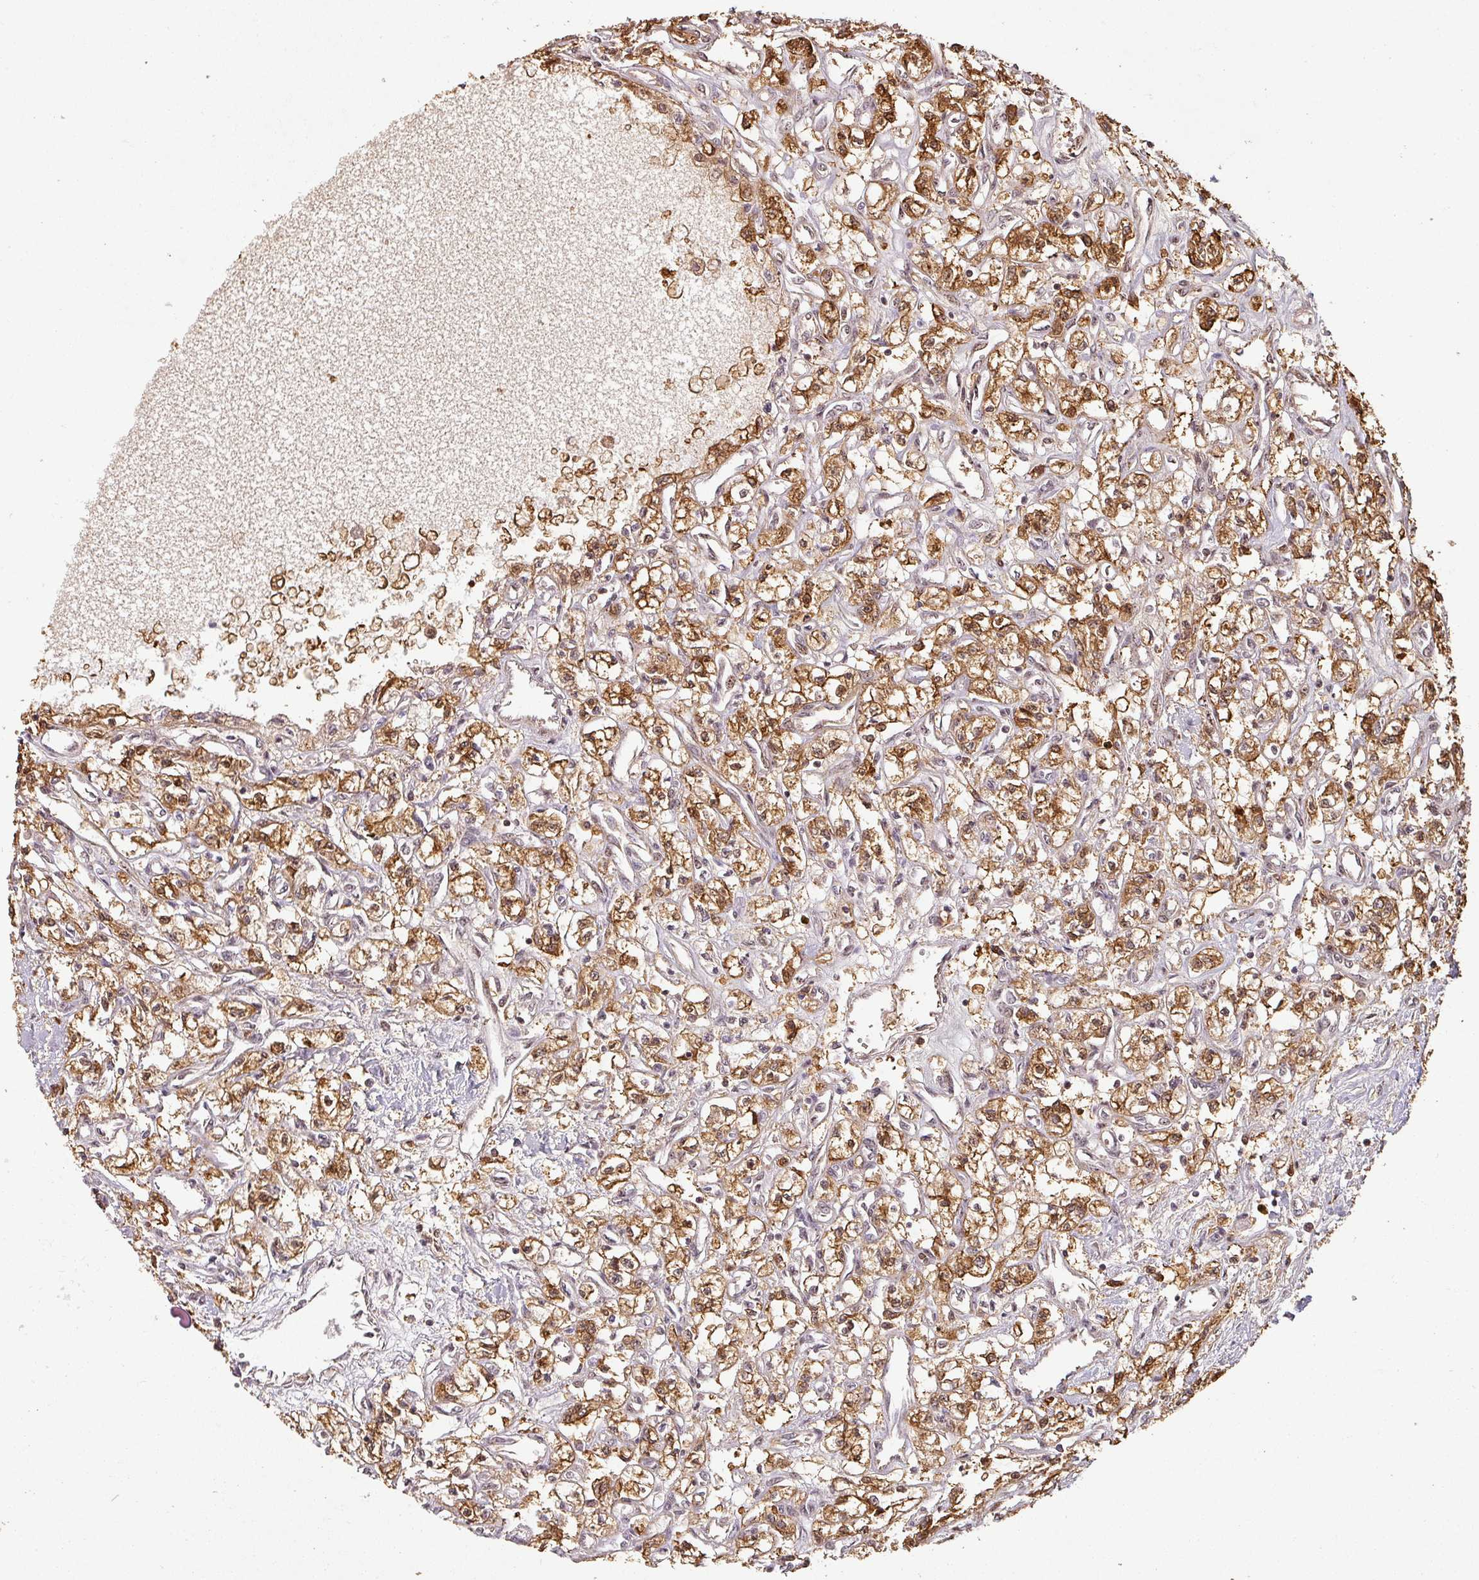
{"staining": {"intensity": "strong", "quantity": ">75%", "location": "cytoplasmic/membranous,nuclear"}, "tissue": "renal cancer", "cell_type": "Tumor cells", "image_type": "cancer", "snomed": [{"axis": "morphology", "description": "Adenocarcinoma, NOS"}, {"axis": "topography", "description": "Kidney"}], "caption": "Renal adenocarcinoma was stained to show a protein in brown. There is high levels of strong cytoplasmic/membranous and nuclear expression in about >75% of tumor cells. The staining was performed using DAB, with brown indicating positive protein expression. Nuclei are stained blue with hematoxylin.", "gene": "ZNF322", "patient": {"sex": "male", "age": 56}}